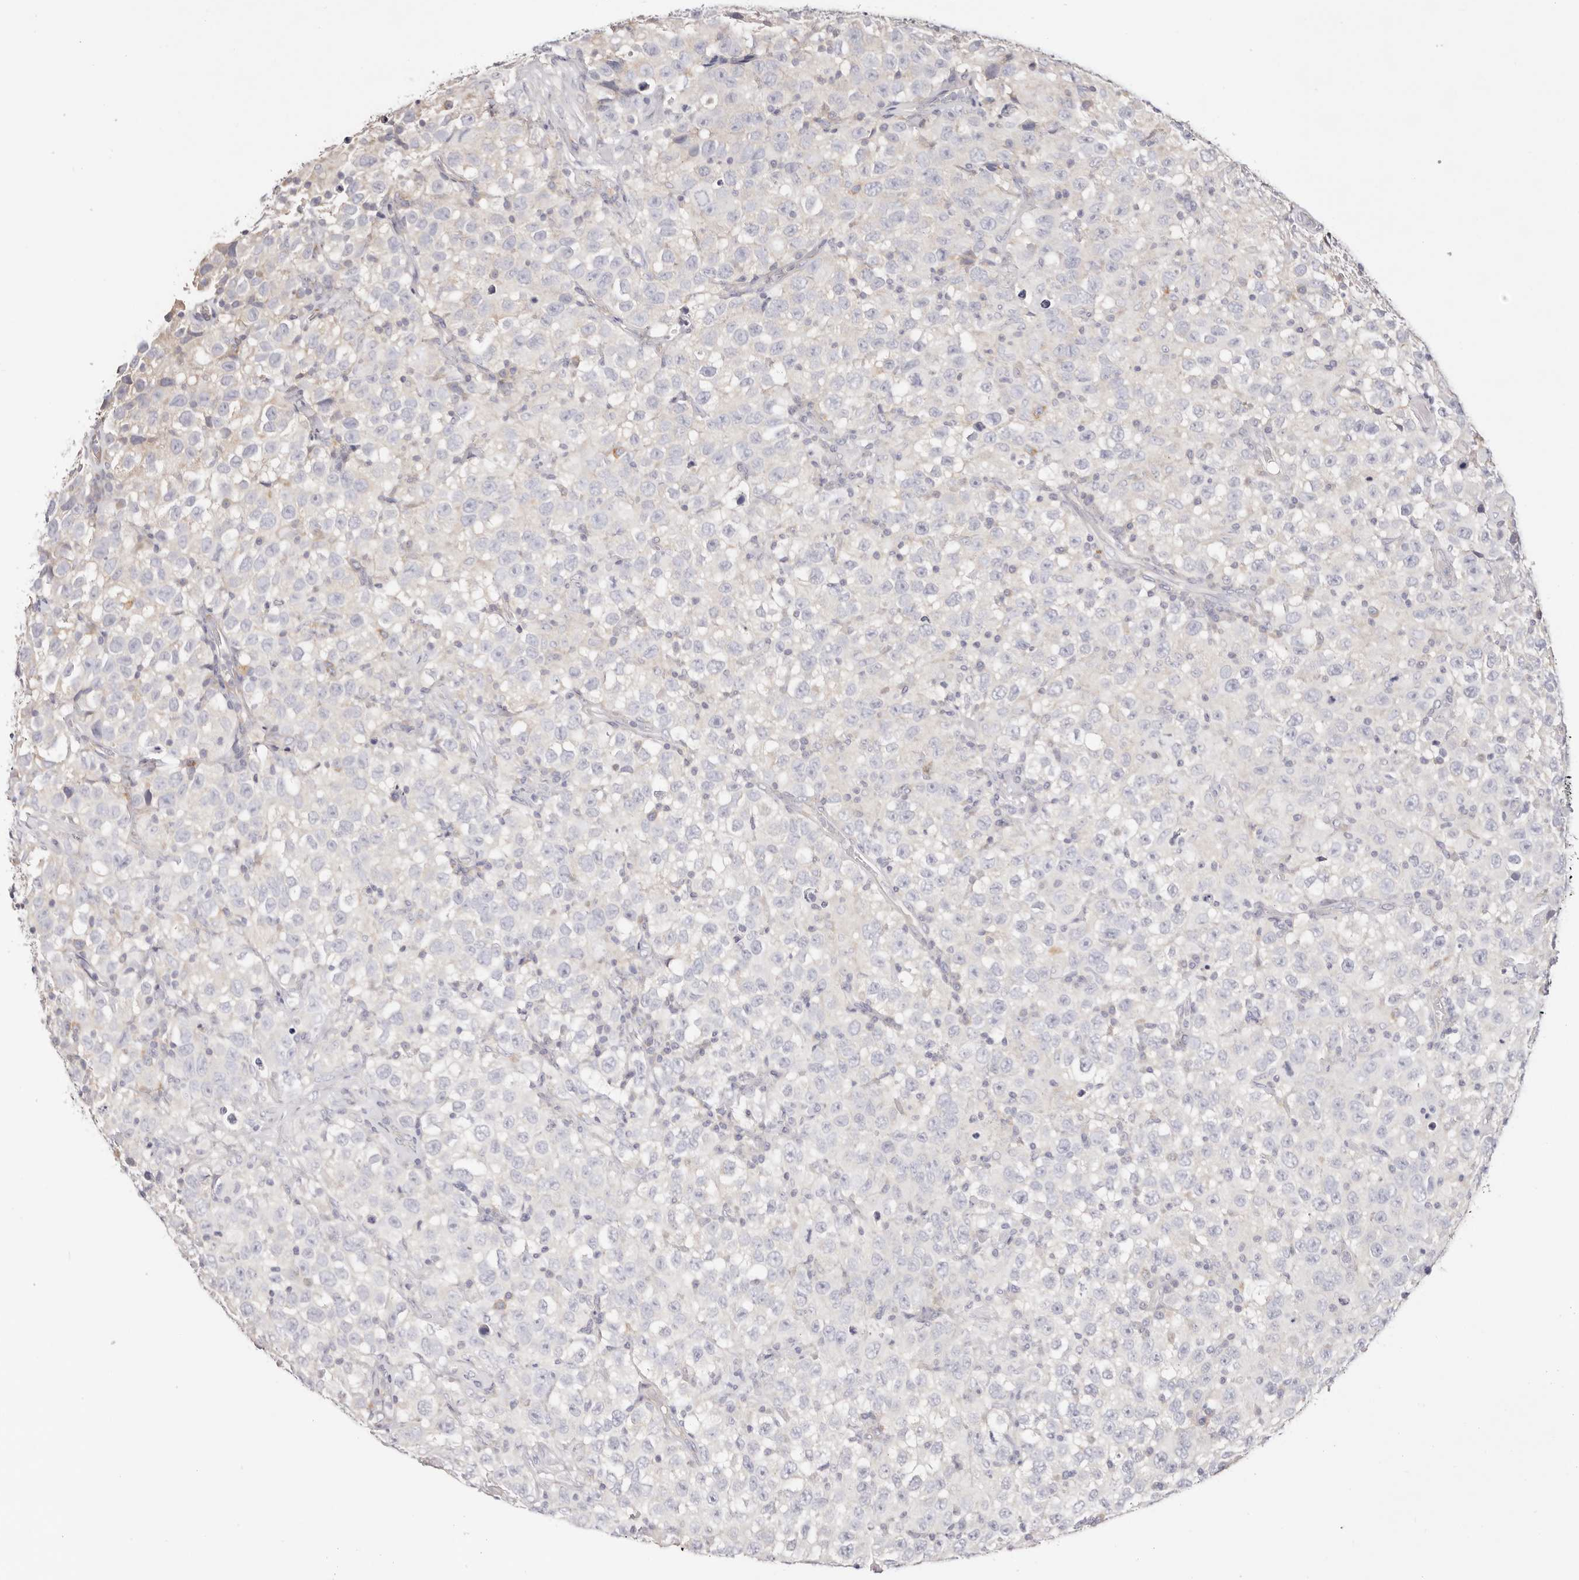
{"staining": {"intensity": "negative", "quantity": "none", "location": "none"}, "tissue": "testis cancer", "cell_type": "Tumor cells", "image_type": "cancer", "snomed": [{"axis": "morphology", "description": "Seminoma, NOS"}, {"axis": "topography", "description": "Testis"}], "caption": "Photomicrograph shows no significant protein staining in tumor cells of testis cancer (seminoma).", "gene": "GNA13", "patient": {"sex": "male", "age": 41}}